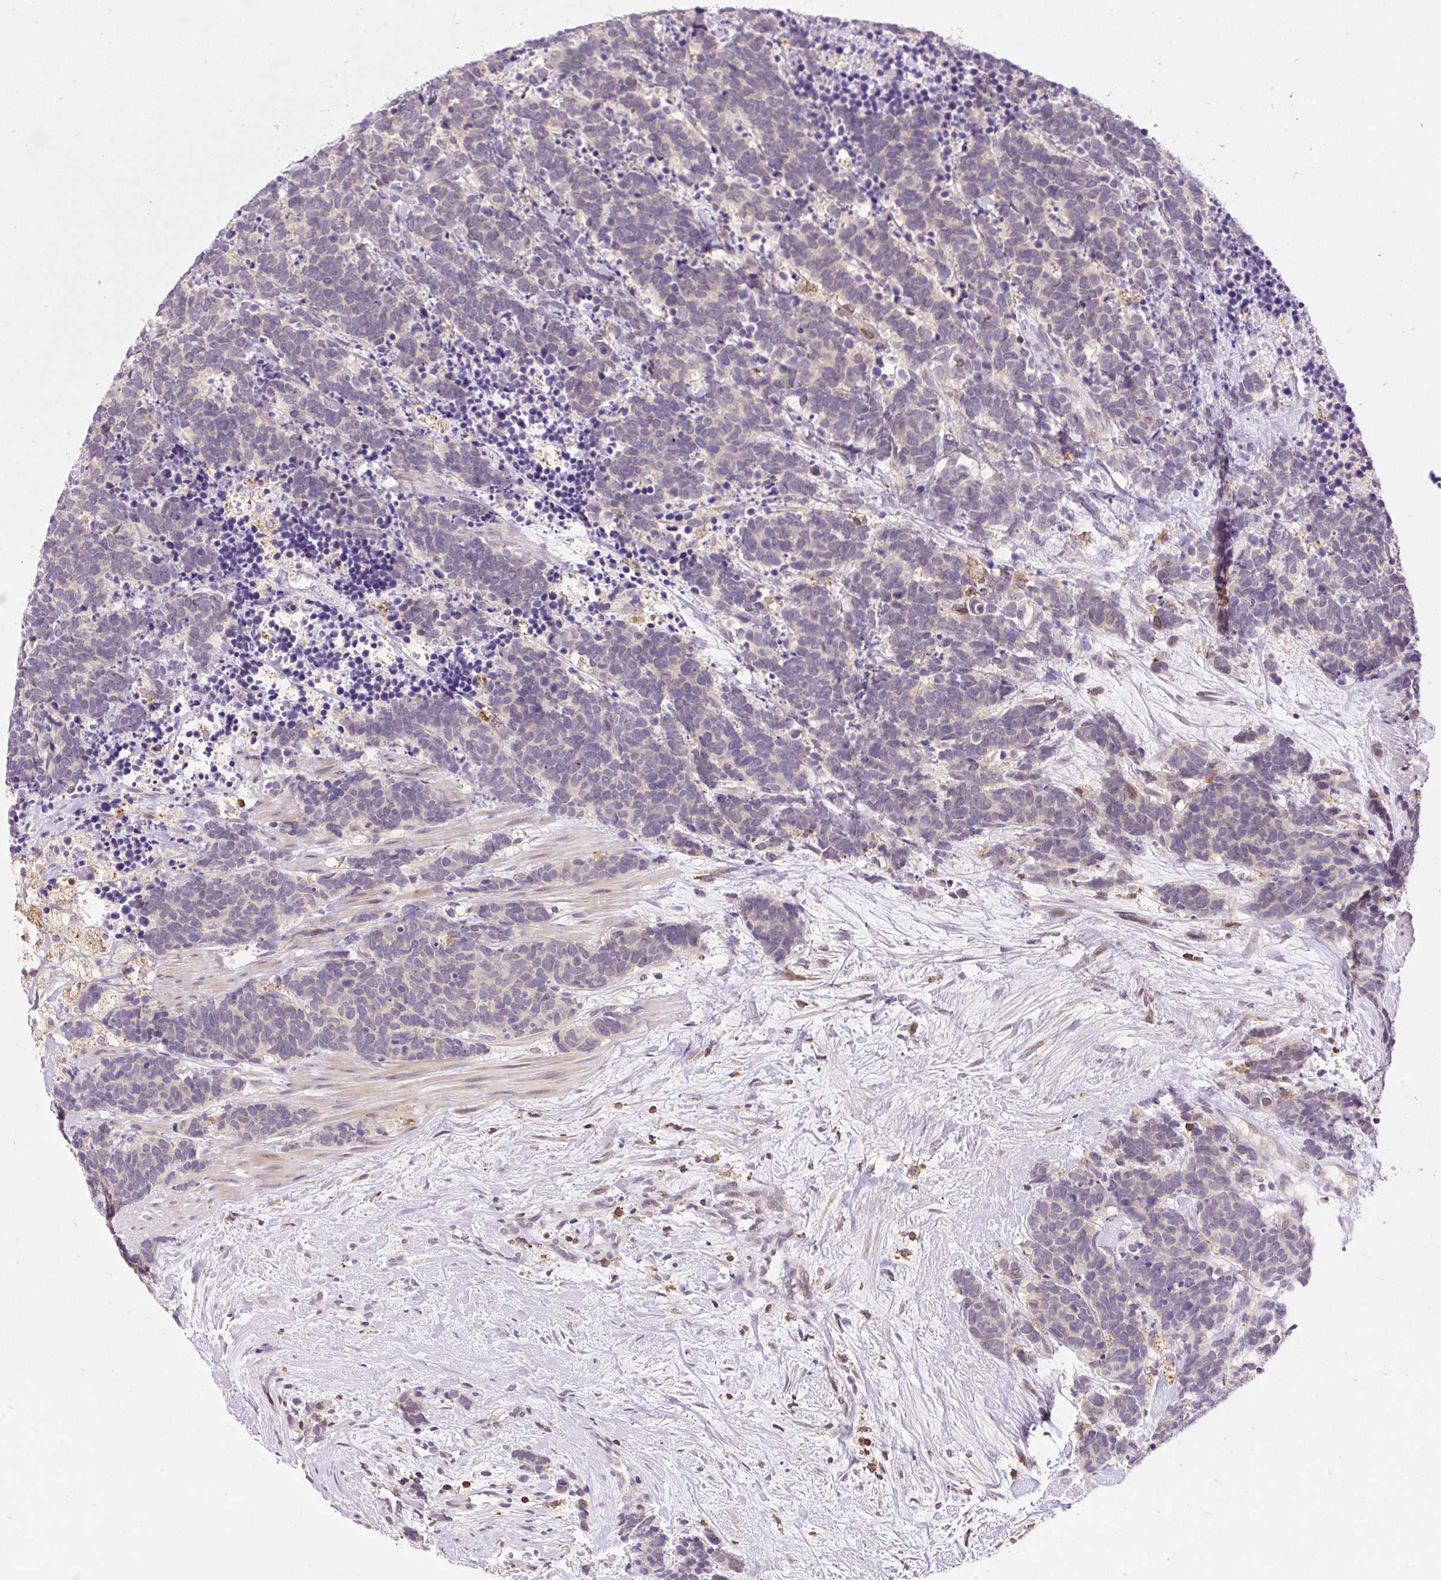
{"staining": {"intensity": "negative", "quantity": "none", "location": "none"}, "tissue": "carcinoid", "cell_type": "Tumor cells", "image_type": "cancer", "snomed": [{"axis": "morphology", "description": "Carcinoma, NOS"}, {"axis": "morphology", "description": "Carcinoid, malignant, NOS"}, {"axis": "topography", "description": "Prostate"}], "caption": "High magnification brightfield microscopy of carcinoid (malignant) stained with DAB (brown) and counterstained with hematoxylin (blue): tumor cells show no significant positivity. Brightfield microscopy of immunohistochemistry stained with DAB (brown) and hematoxylin (blue), captured at high magnification.", "gene": "CARD11", "patient": {"sex": "male", "age": 57}}